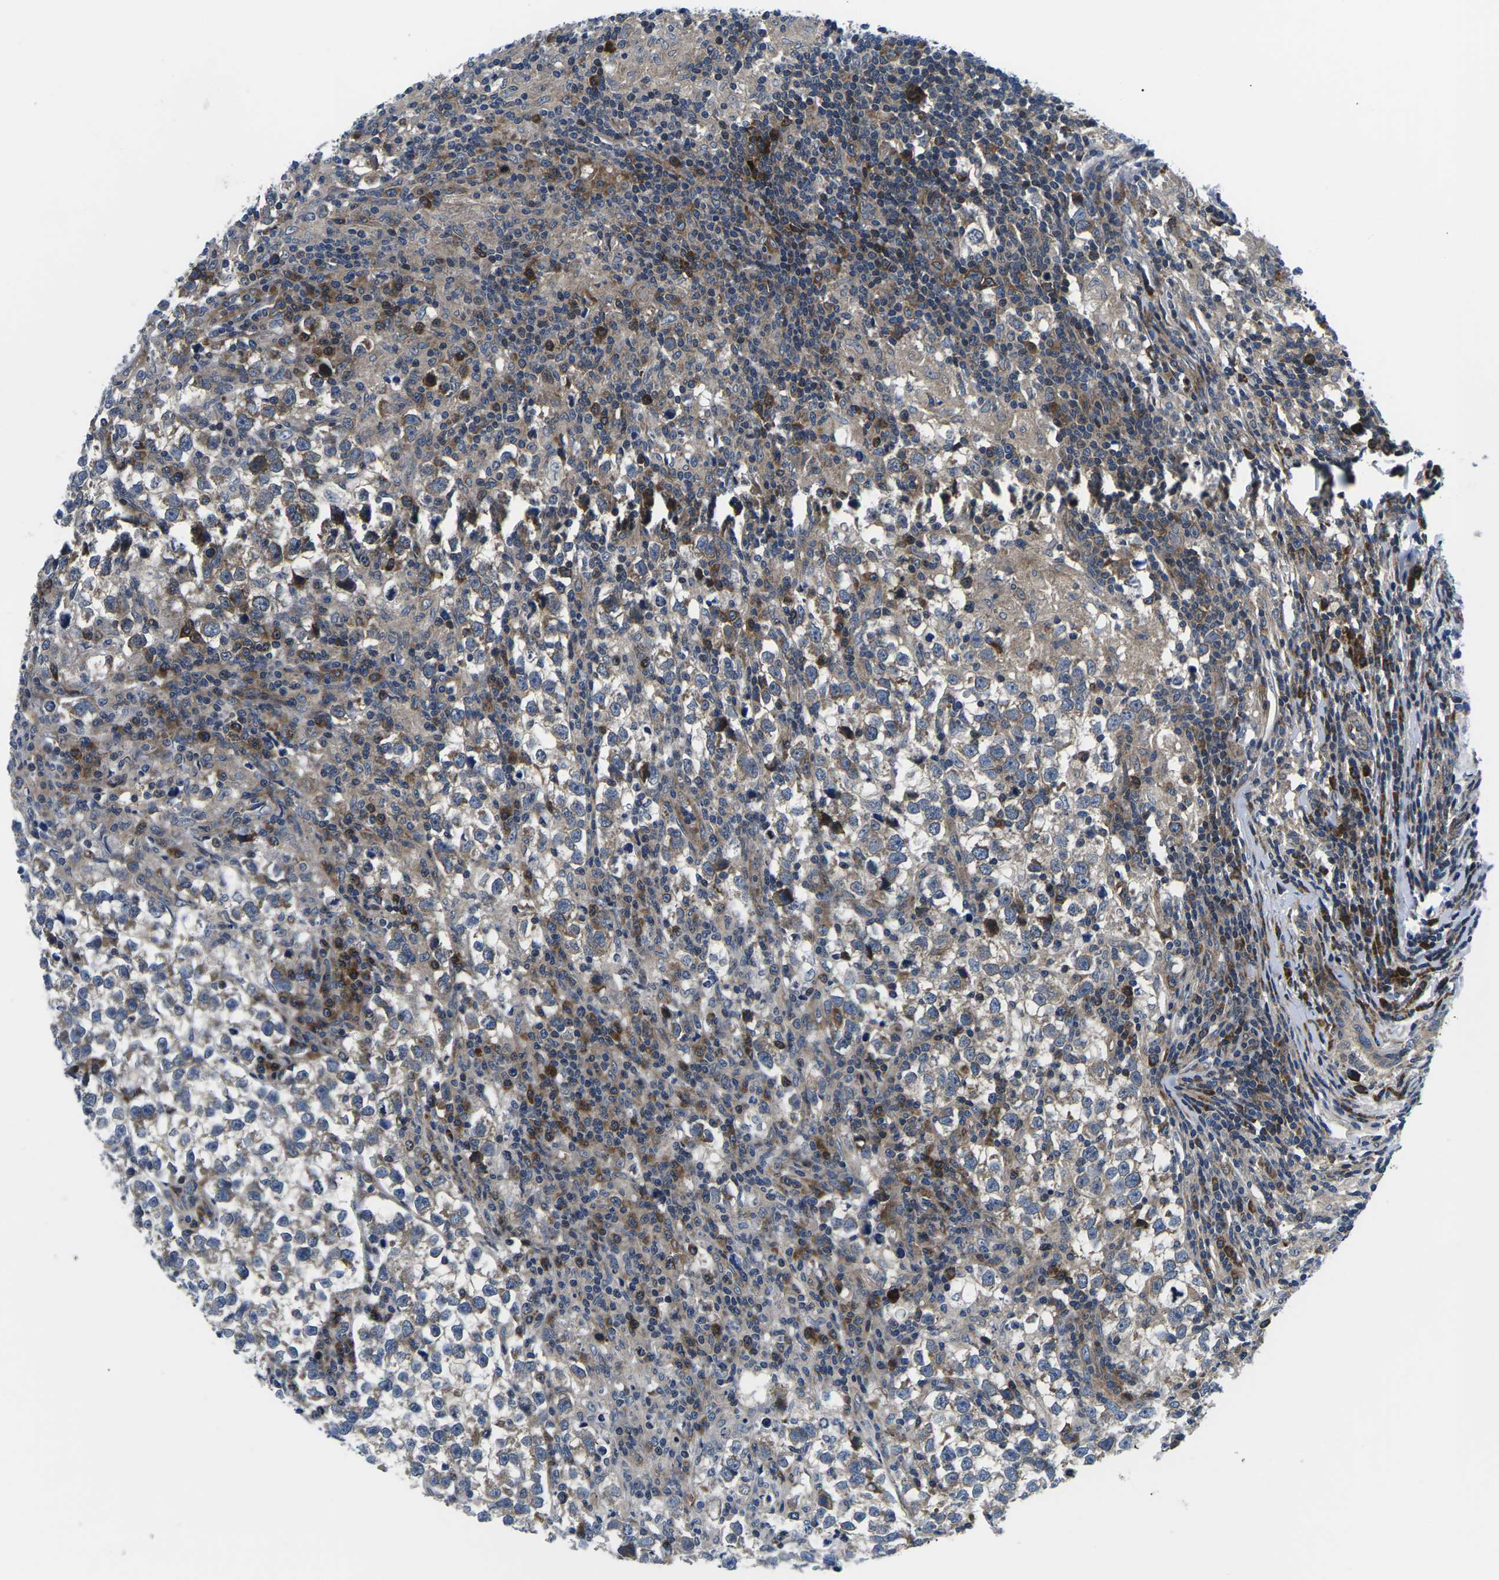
{"staining": {"intensity": "moderate", "quantity": "<25%", "location": "cytoplasmic/membranous"}, "tissue": "testis cancer", "cell_type": "Tumor cells", "image_type": "cancer", "snomed": [{"axis": "morphology", "description": "Normal tissue, NOS"}, {"axis": "morphology", "description": "Seminoma, NOS"}, {"axis": "topography", "description": "Testis"}], "caption": "Immunohistochemistry (IHC) image of human testis cancer (seminoma) stained for a protein (brown), which reveals low levels of moderate cytoplasmic/membranous staining in about <25% of tumor cells.", "gene": "EIF4E", "patient": {"sex": "male", "age": 43}}